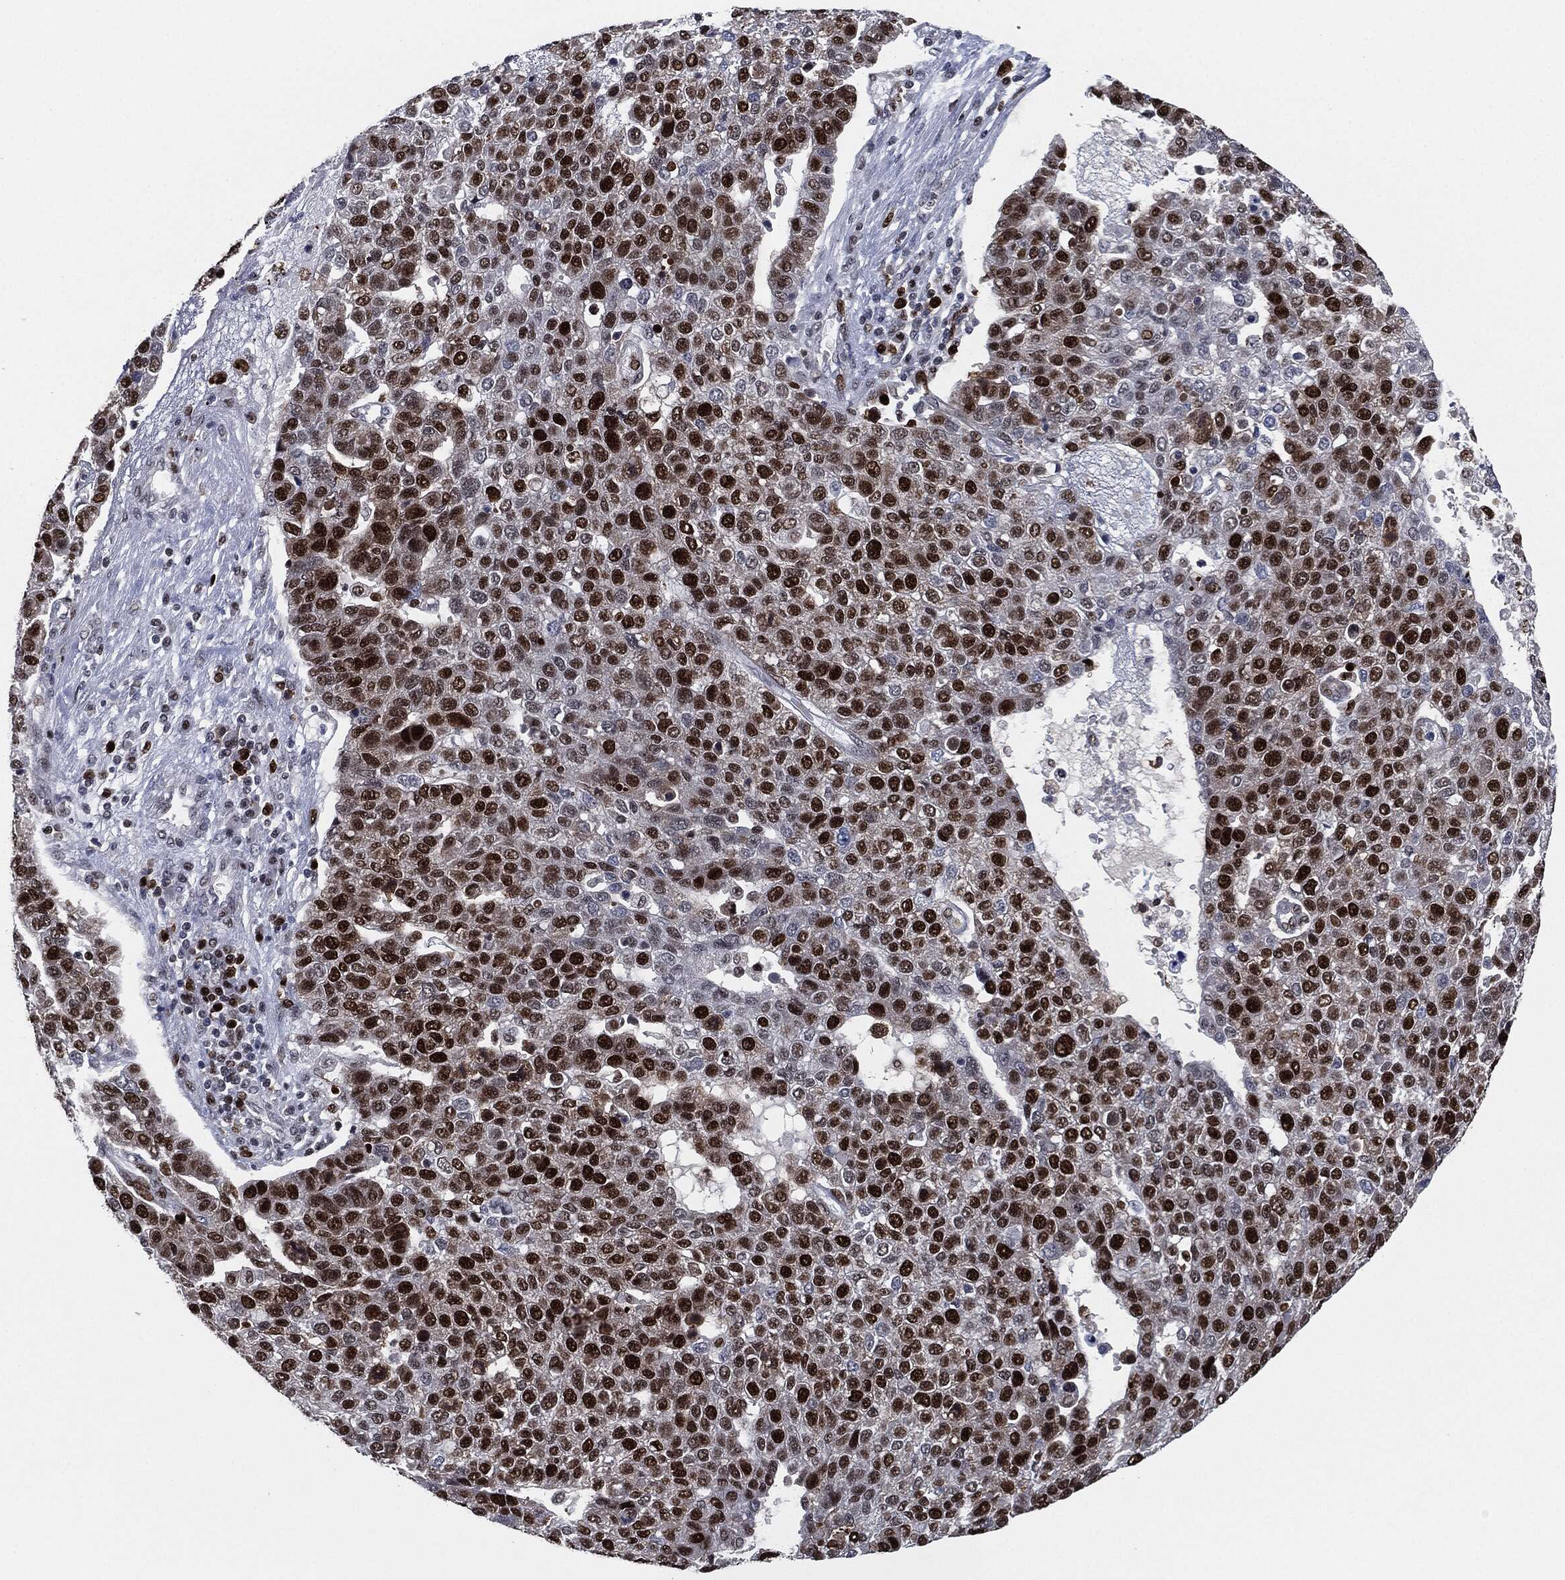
{"staining": {"intensity": "strong", "quantity": ">75%", "location": "nuclear"}, "tissue": "pancreatic cancer", "cell_type": "Tumor cells", "image_type": "cancer", "snomed": [{"axis": "morphology", "description": "Adenocarcinoma, NOS"}, {"axis": "topography", "description": "Pancreas"}], "caption": "Protein expression analysis of human pancreatic adenocarcinoma reveals strong nuclear expression in about >75% of tumor cells.", "gene": "PCNA", "patient": {"sex": "female", "age": 61}}